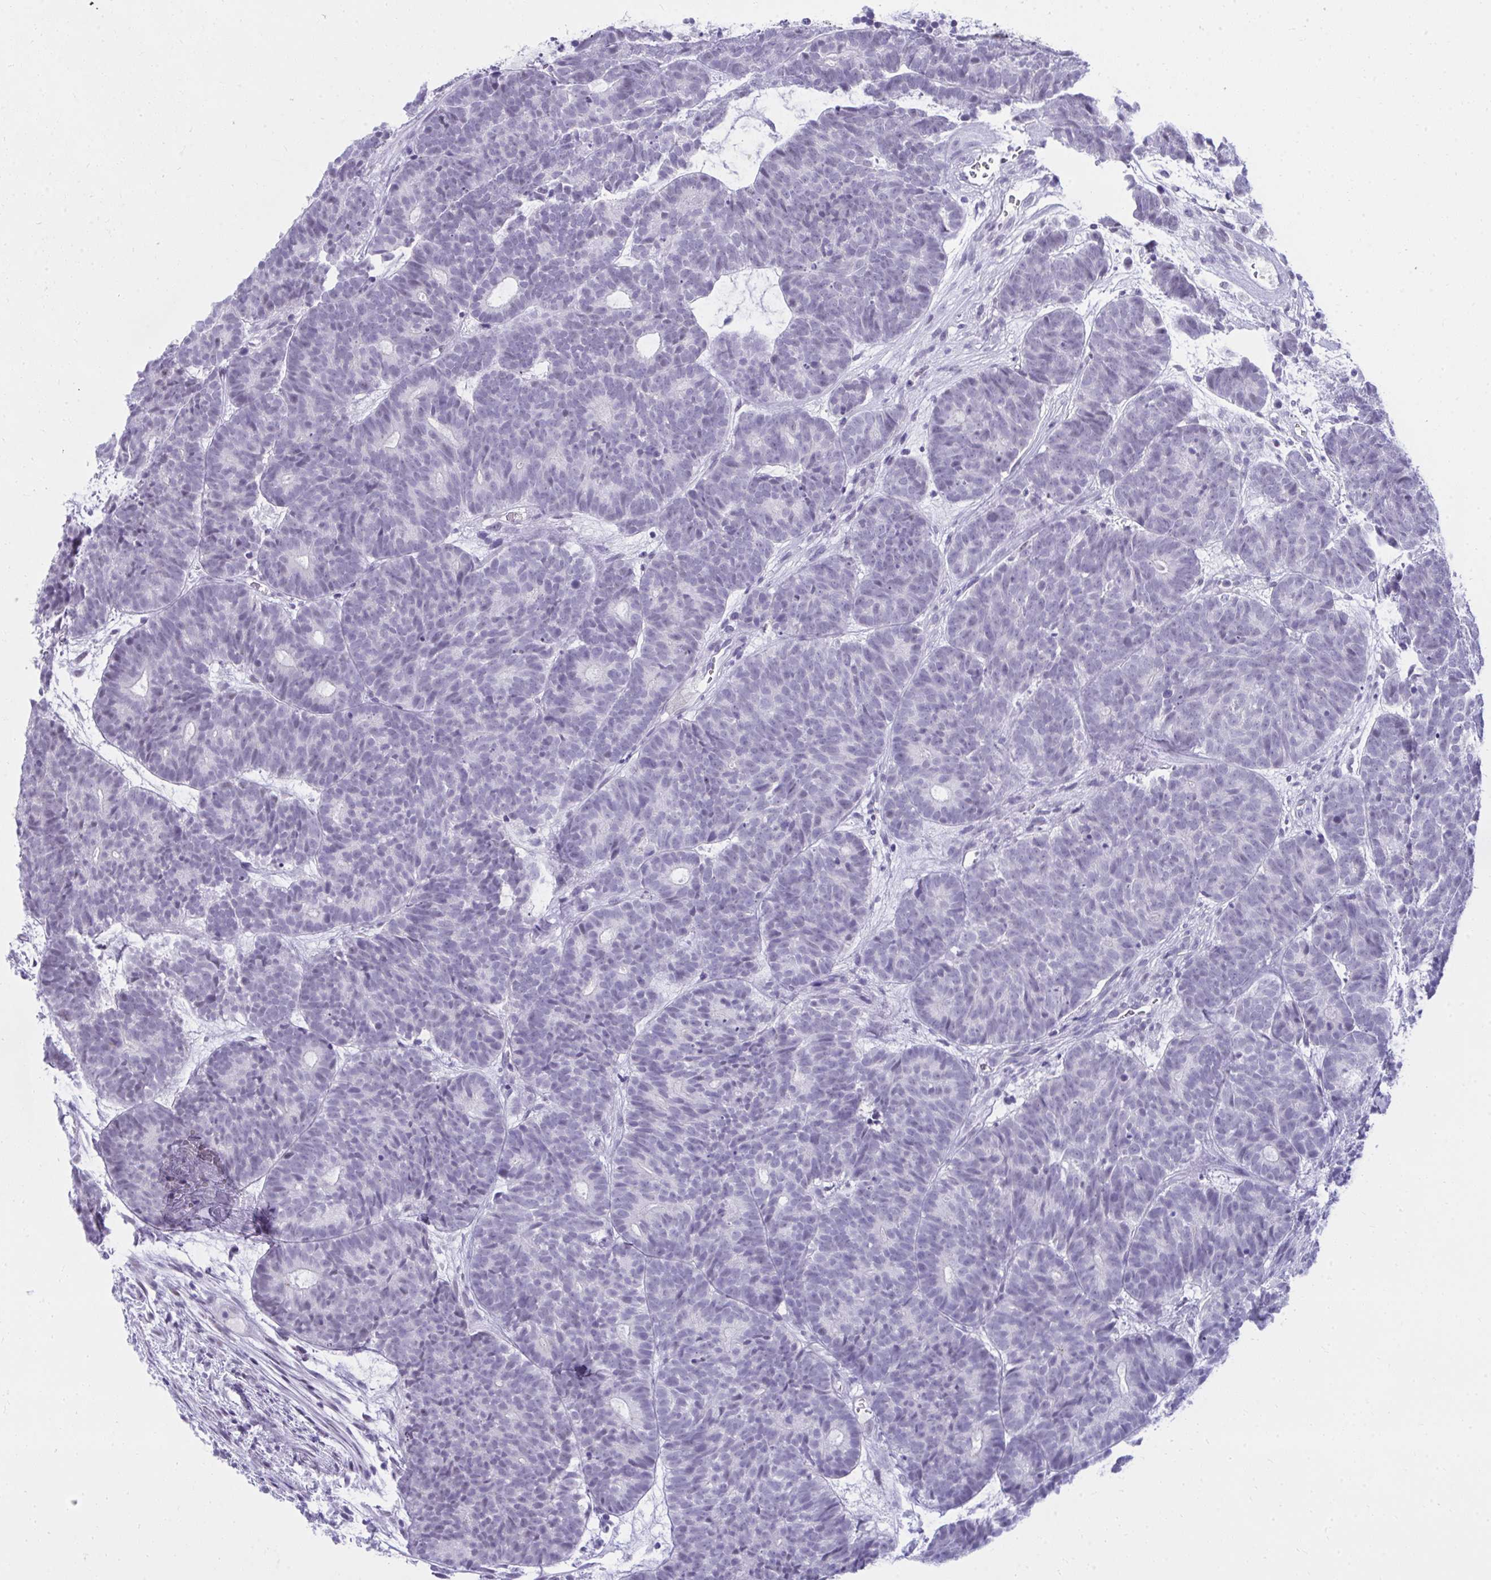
{"staining": {"intensity": "negative", "quantity": "none", "location": "none"}, "tissue": "head and neck cancer", "cell_type": "Tumor cells", "image_type": "cancer", "snomed": [{"axis": "morphology", "description": "Adenocarcinoma, NOS"}, {"axis": "topography", "description": "Head-Neck"}], "caption": "Tumor cells show no significant protein staining in head and neck adenocarcinoma.", "gene": "OR5F1", "patient": {"sex": "female", "age": 81}}